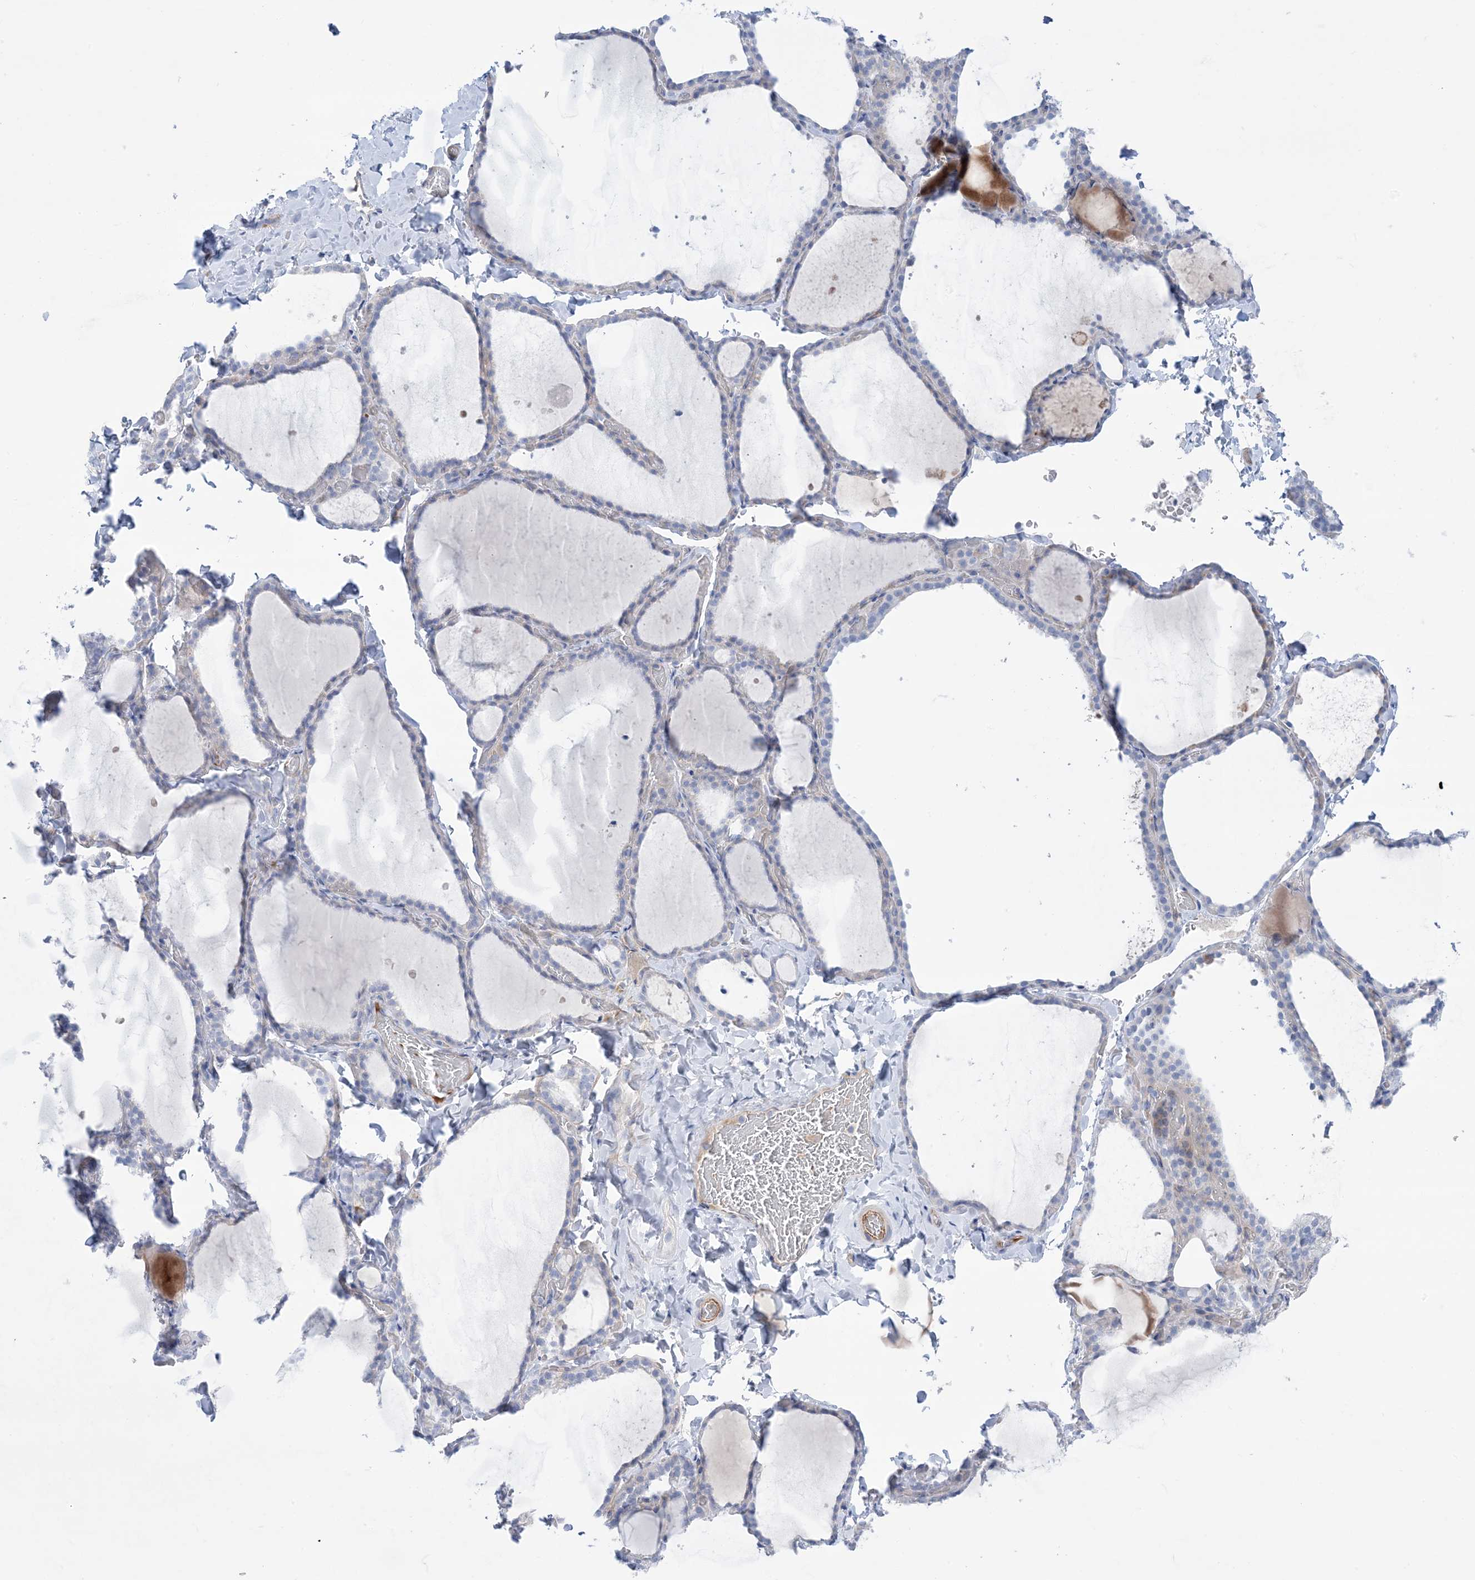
{"staining": {"intensity": "negative", "quantity": "none", "location": "none"}, "tissue": "thyroid gland", "cell_type": "Glandular cells", "image_type": "normal", "snomed": [{"axis": "morphology", "description": "Normal tissue, NOS"}, {"axis": "topography", "description": "Thyroid gland"}], "caption": "Thyroid gland was stained to show a protein in brown. There is no significant positivity in glandular cells. (DAB (3,3'-diaminobenzidine) immunohistochemistry, high magnification).", "gene": "ATP11C", "patient": {"sex": "female", "age": 22}}